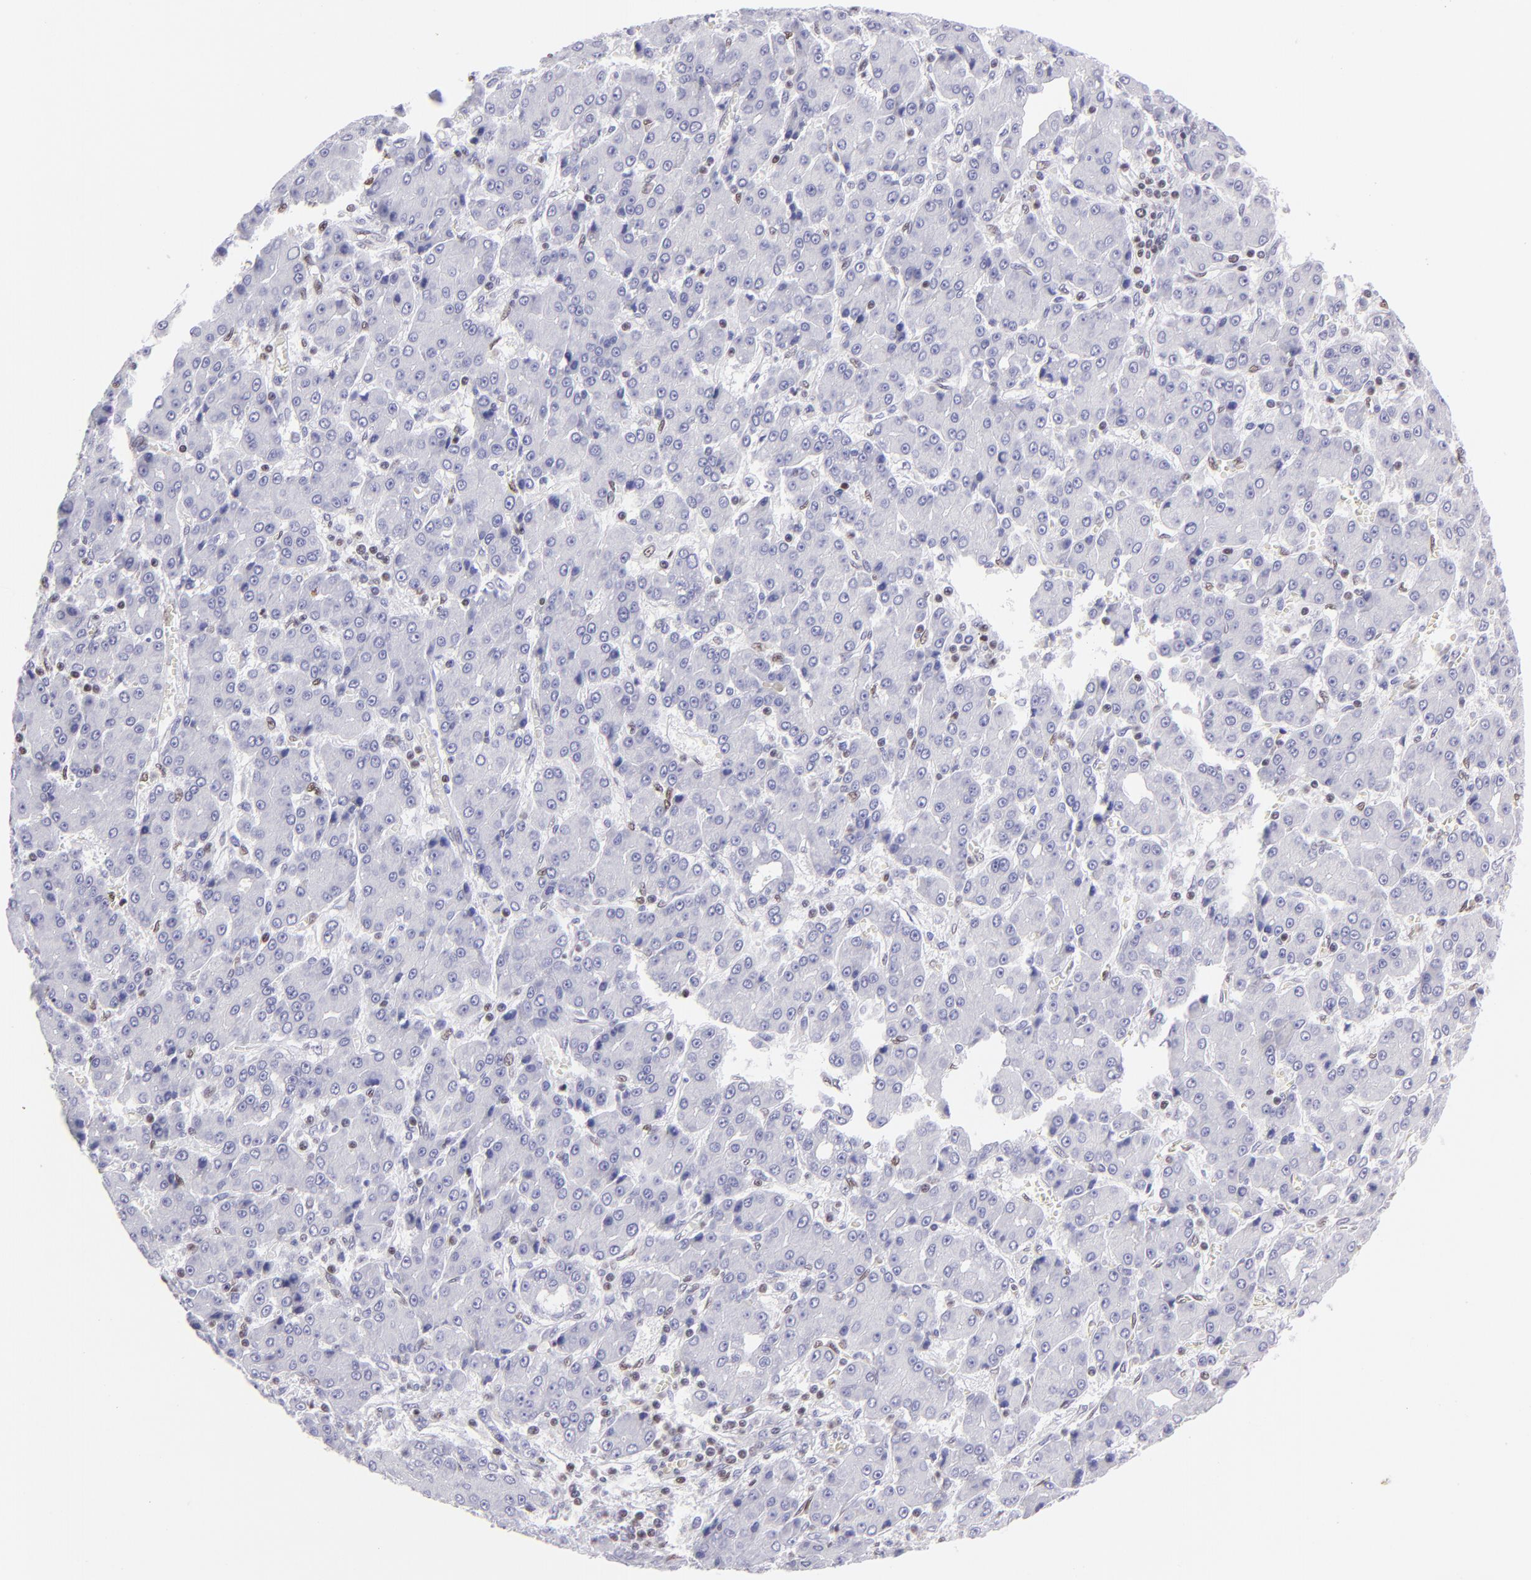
{"staining": {"intensity": "negative", "quantity": "none", "location": "none"}, "tissue": "liver cancer", "cell_type": "Tumor cells", "image_type": "cancer", "snomed": [{"axis": "morphology", "description": "Carcinoma, Hepatocellular, NOS"}, {"axis": "topography", "description": "Liver"}], "caption": "Liver cancer (hepatocellular carcinoma) was stained to show a protein in brown. There is no significant positivity in tumor cells.", "gene": "ETS1", "patient": {"sex": "male", "age": 69}}